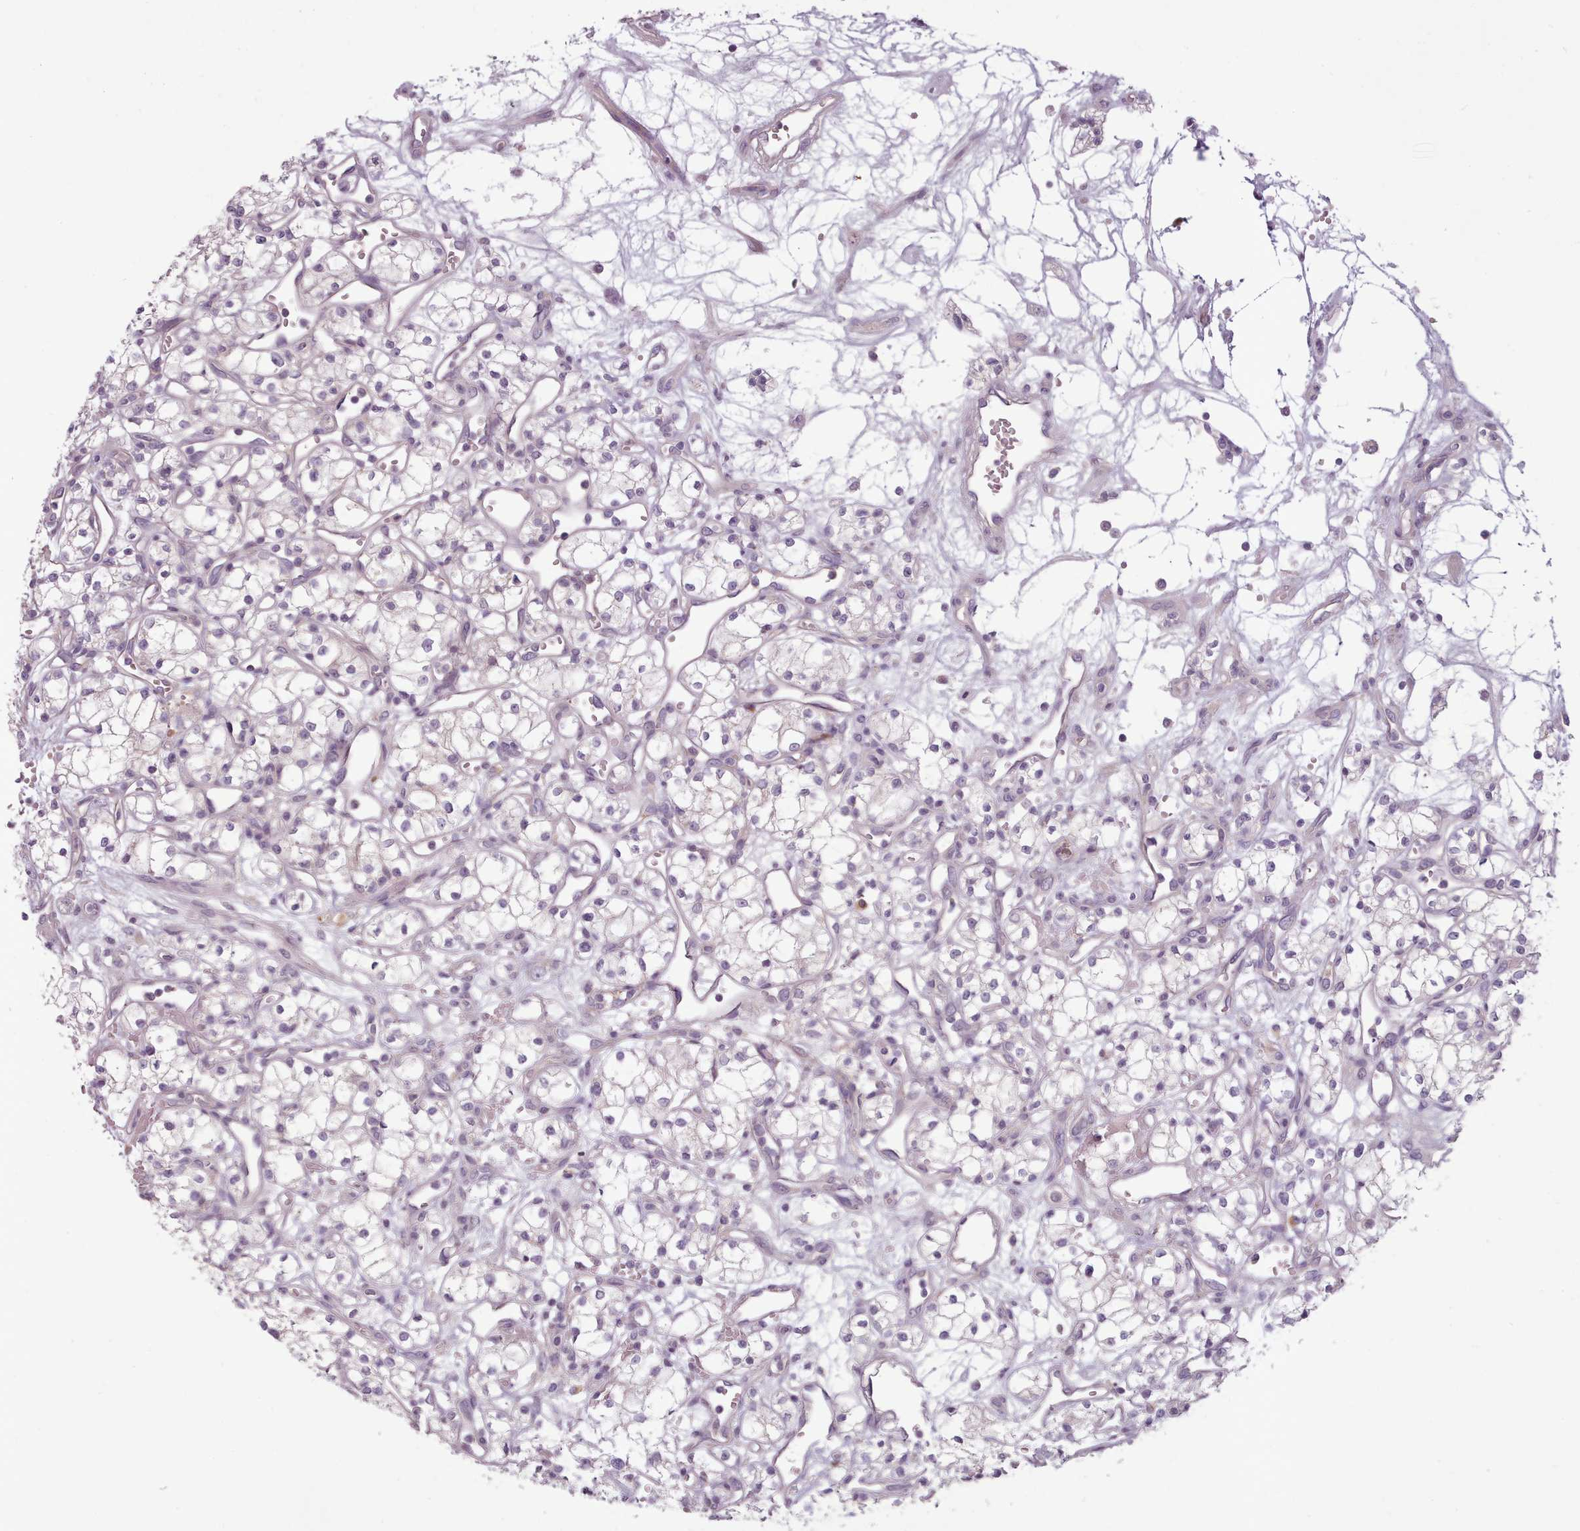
{"staining": {"intensity": "negative", "quantity": "none", "location": "none"}, "tissue": "renal cancer", "cell_type": "Tumor cells", "image_type": "cancer", "snomed": [{"axis": "morphology", "description": "Adenocarcinoma, NOS"}, {"axis": "topography", "description": "Kidney"}], "caption": "Tumor cells show no significant positivity in renal cancer (adenocarcinoma).", "gene": "LAPTM5", "patient": {"sex": "male", "age": 59}}